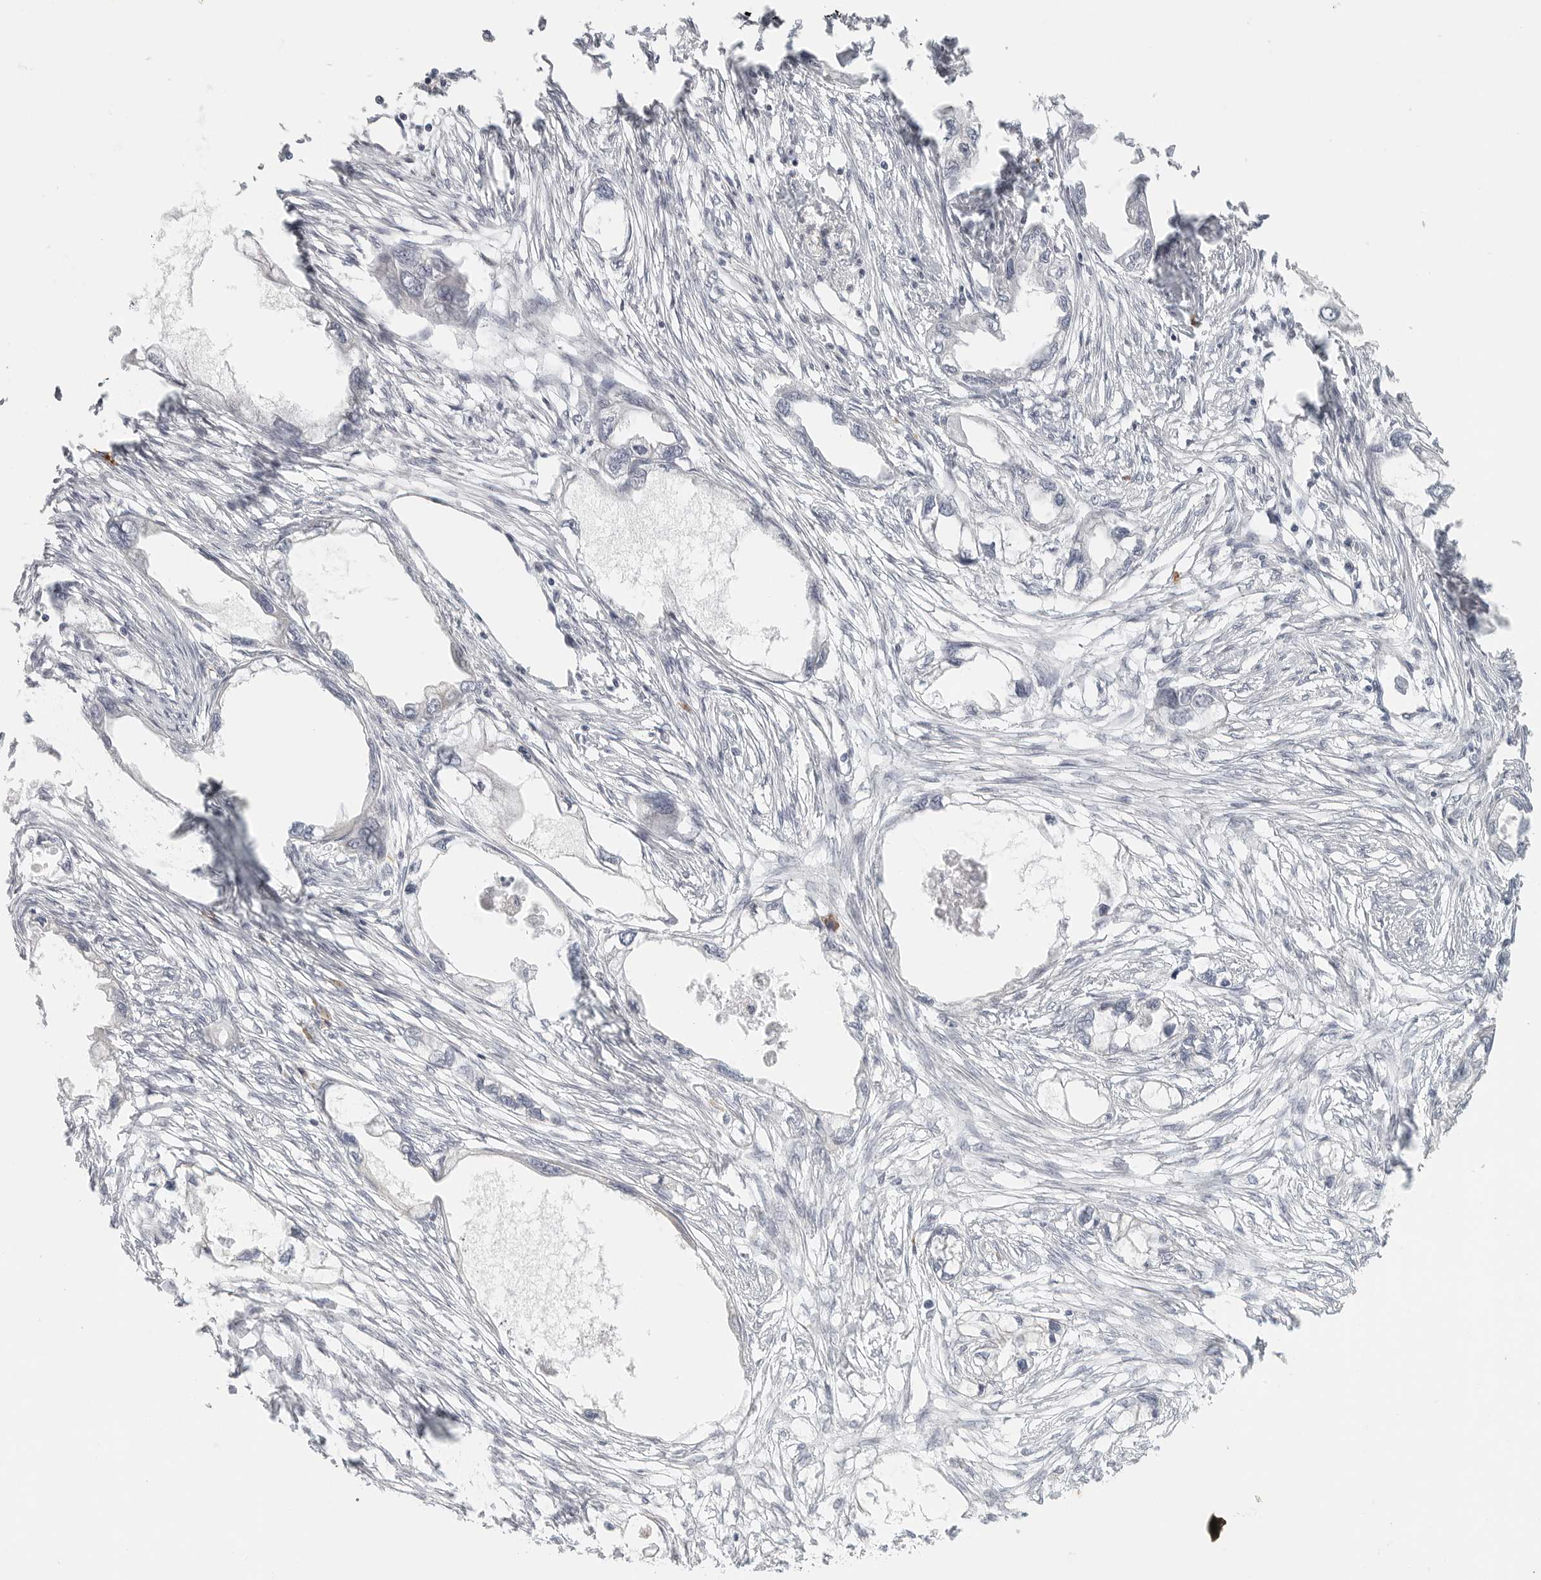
{"staining": {"intensity": "negative", "quantity": "none", "location": "none"}, "tissue": "endometrial cancer", "cell_type": "Tumor cells", "image_type": "cancer", "snomed": [{"axis": "morphology", "description": "Adenocarcinoma, NOS"}, {"axis": "morphology", "description": "Adenocarcinoma, metastatic, NOS"}, {"axis": "topography", "description": "Adipose tissue"}, {"axis": "topography", "description": "Endometrium"}], "caption": "A histopathology image of human adenocarcinoma (endometrial) is negative for staining in tumor cells.", "gene": "SLC25A36", "patient": {"sex": "female", "age": 67}}